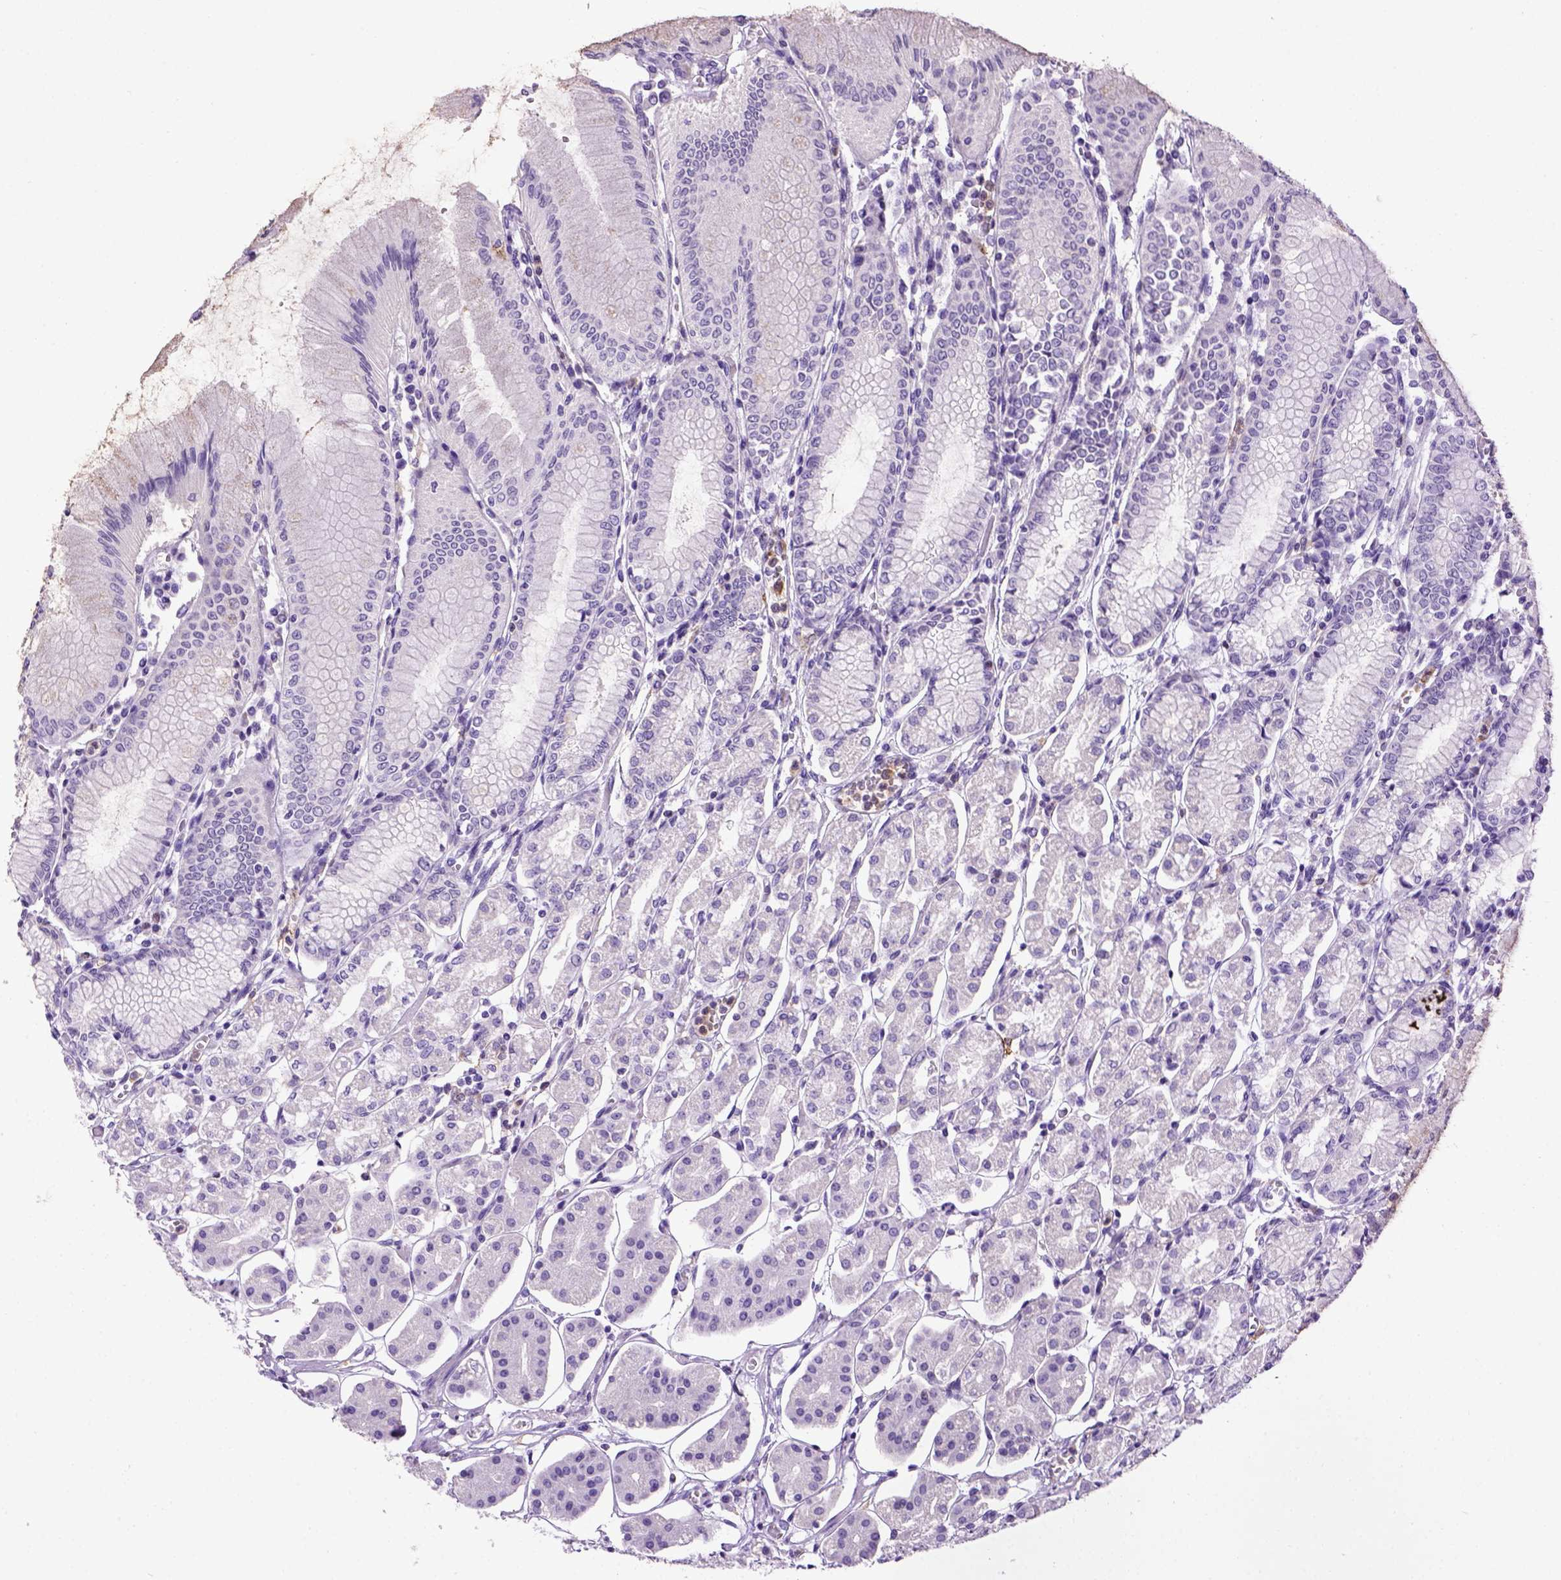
{"staining": {"intensity": "negative", "quantity": "none", "location": "none"}, "tissue": "stomach", "cell_type": "Glandular cells", "image_type": "normal", "snomed": [{"axis": "morphology", "description": "Normal tissue, NOS"}, {"axis": "topography", "description": "Skeletal muscle"}, {"axis": "topography", "description": "Stomach"}], "caption": "A high-resolution image shows immunohistochemistry (IHC) staining of benign stomach, which demonstrates no significant positivity in glandular cells.", "gene": "ITGAX", "patient": {"sex": "female", "age": 57}}